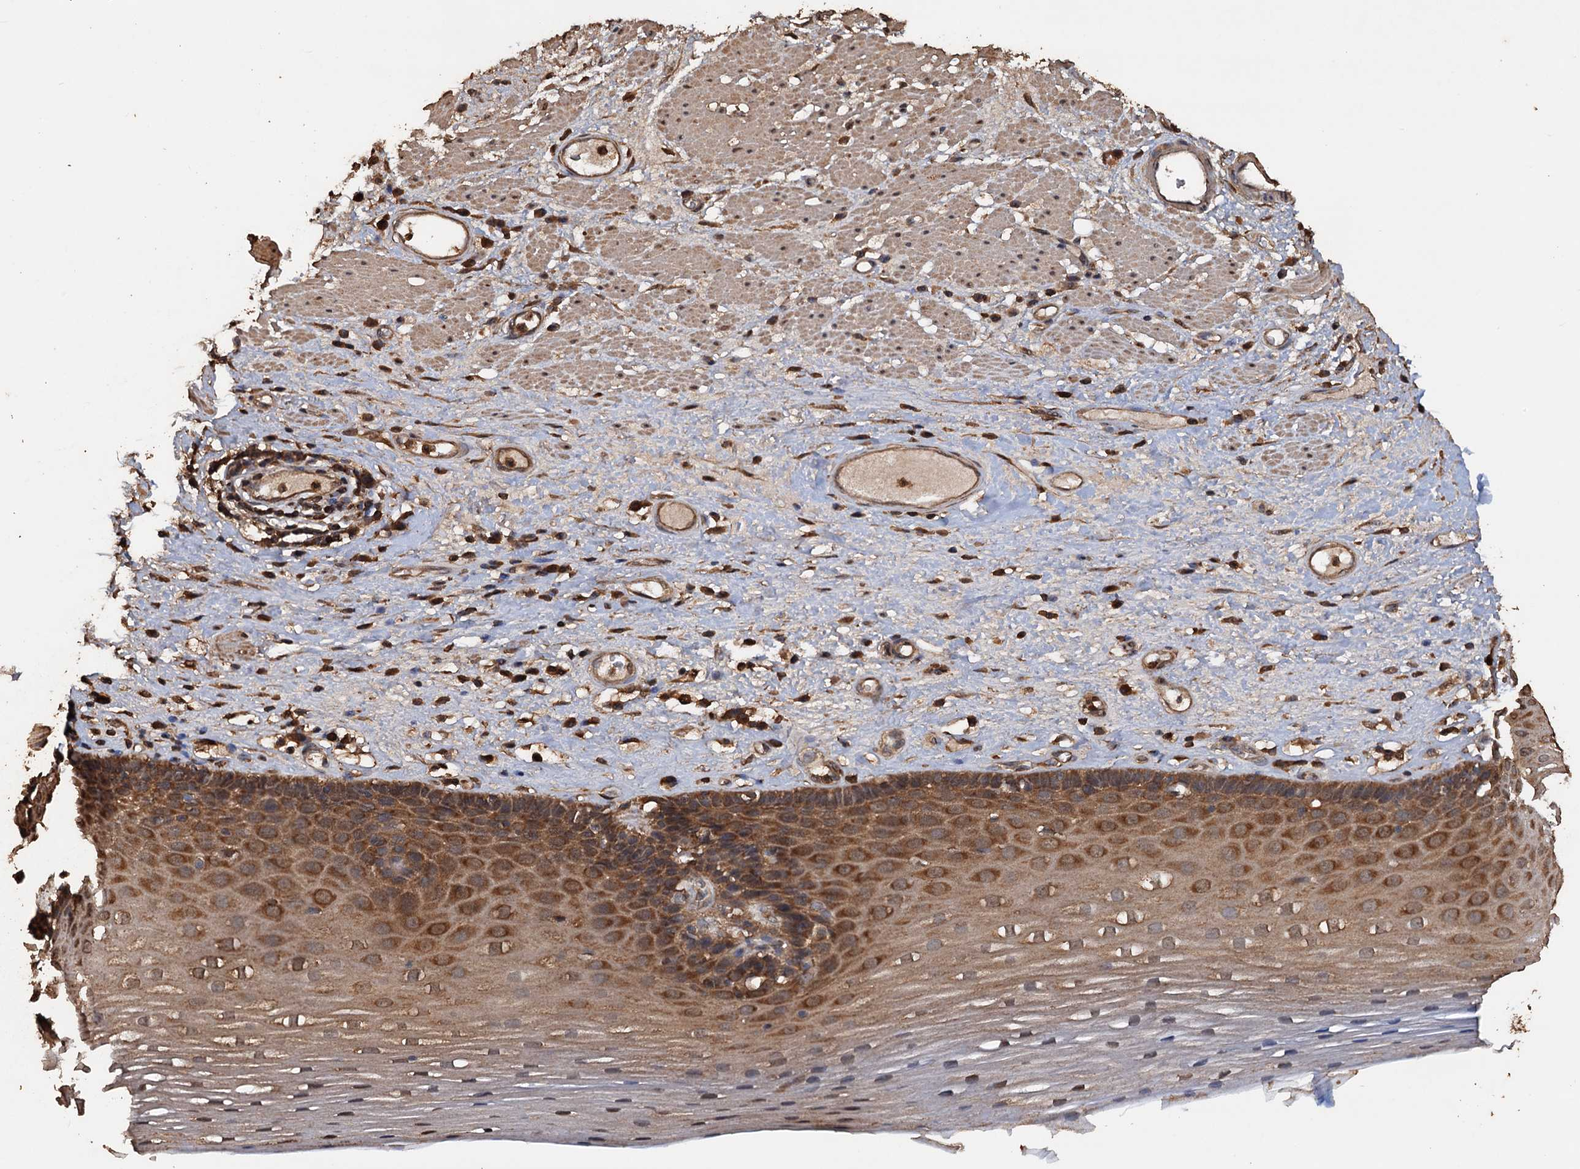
{"staining": {"intensity": "strong", "quantity": ">75%", "location": "cytoplasmic/membranous"}, "tissue": "esophagus", "cell_type": "Squamous epithelial cells", "image_type": "normal", "snomed": [{"axis": "morphology", "description": "Normal tissue, NOS"}, {"axis": "topography", "description": "Esophagus"}], "caption": "High-power microscopy captured an immunohistochemistry (IHC) image of normal esophagus, revealing strong cytoplasmic/membranous staining in about >75% of squamous epithelial cells.", "gene": "PSMD9", "patient": {"sex": "male", "age": 62}}